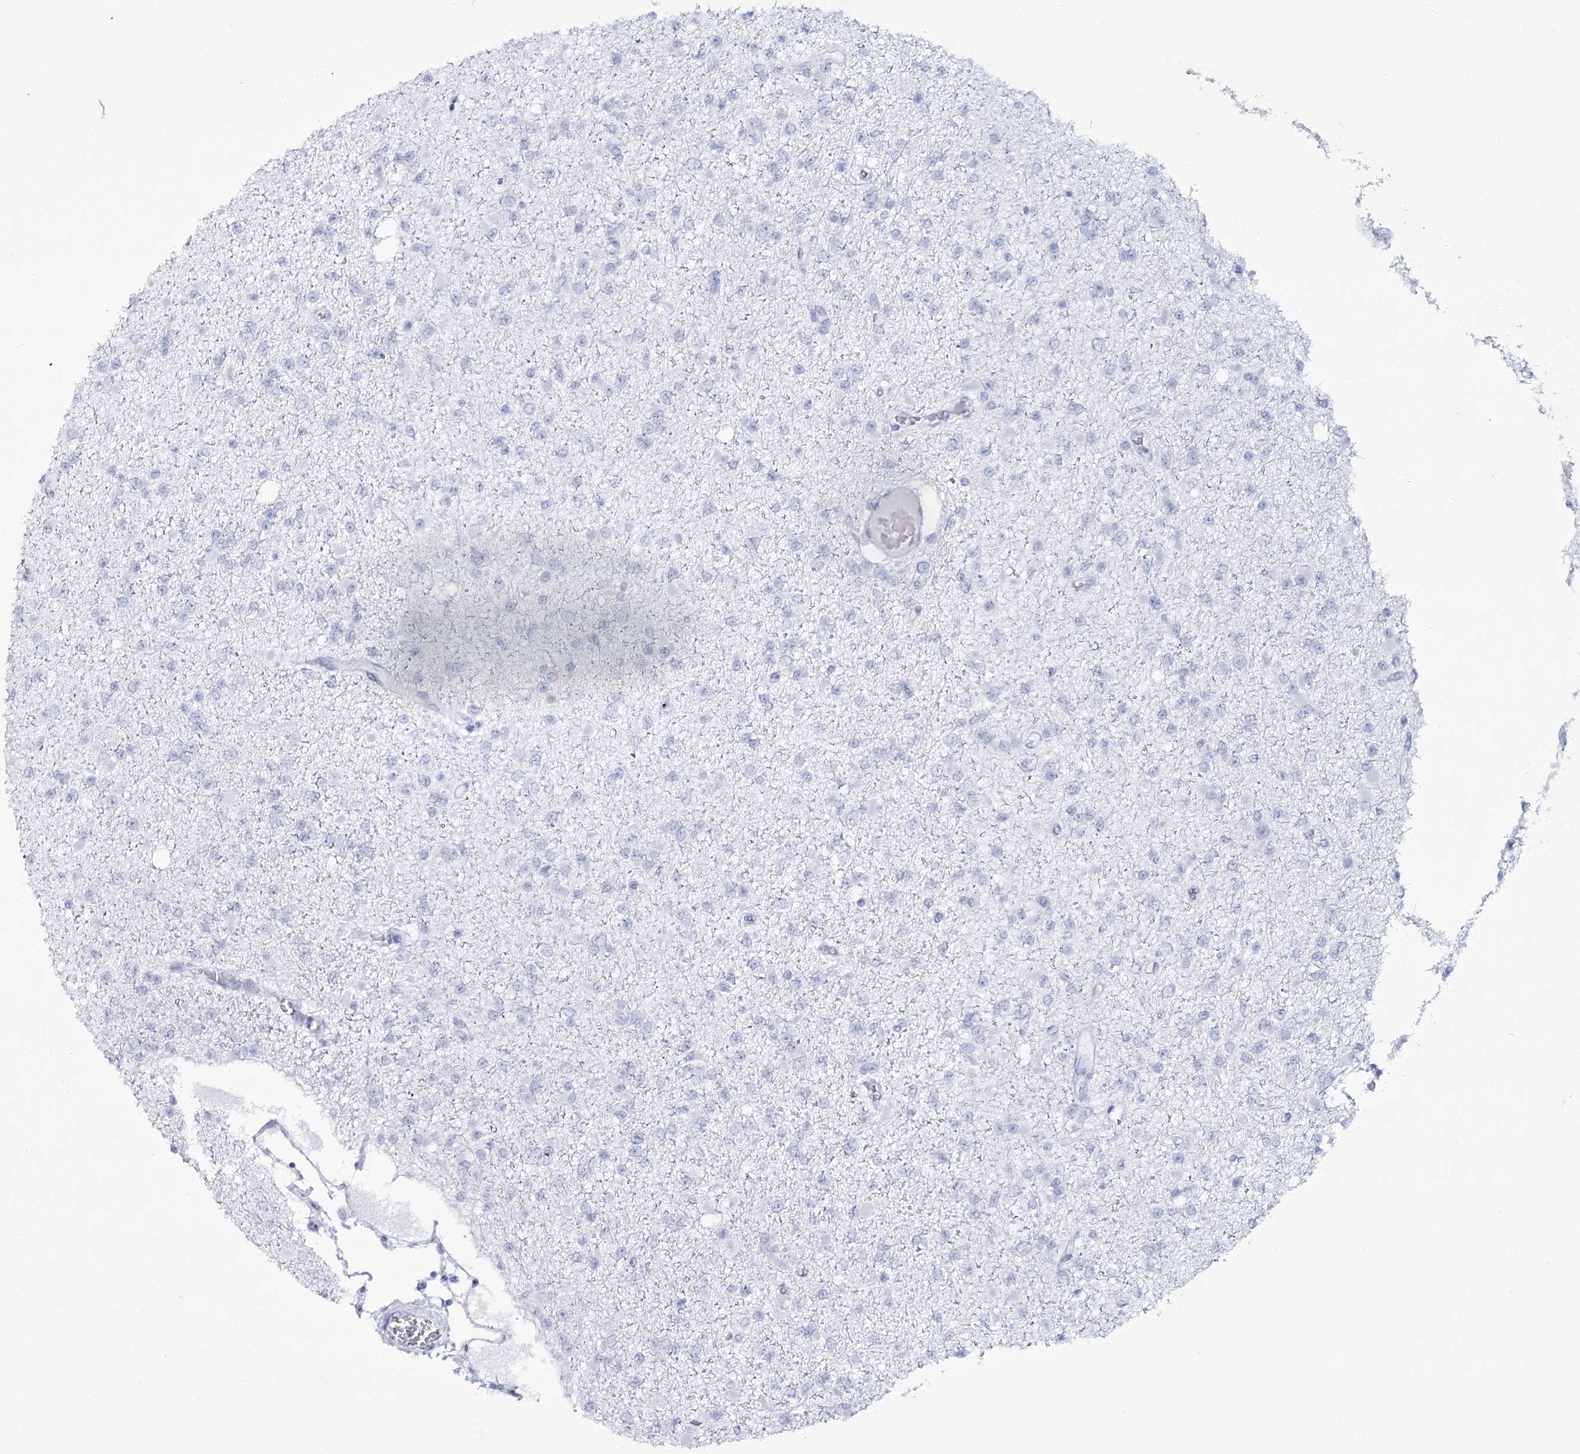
{"staining": {"intensity": "negative", "quantity": "none", "location": "none"}, "tissue": "glioma", "cell_type": "Tumor cells", "image_type": "cancer", "snomed": [{"axis": "morphology", "description": "Glioma, malignant, Low grade"}, {"axis": "topography", "description": "Brain"}], "caption": "This is an immunohistochemistry micrograph of low-grade glioma (malignant). There is no expression in tumor cells.", "gene": "RNF186", "patient": {"sex": "female", "age": 22}}